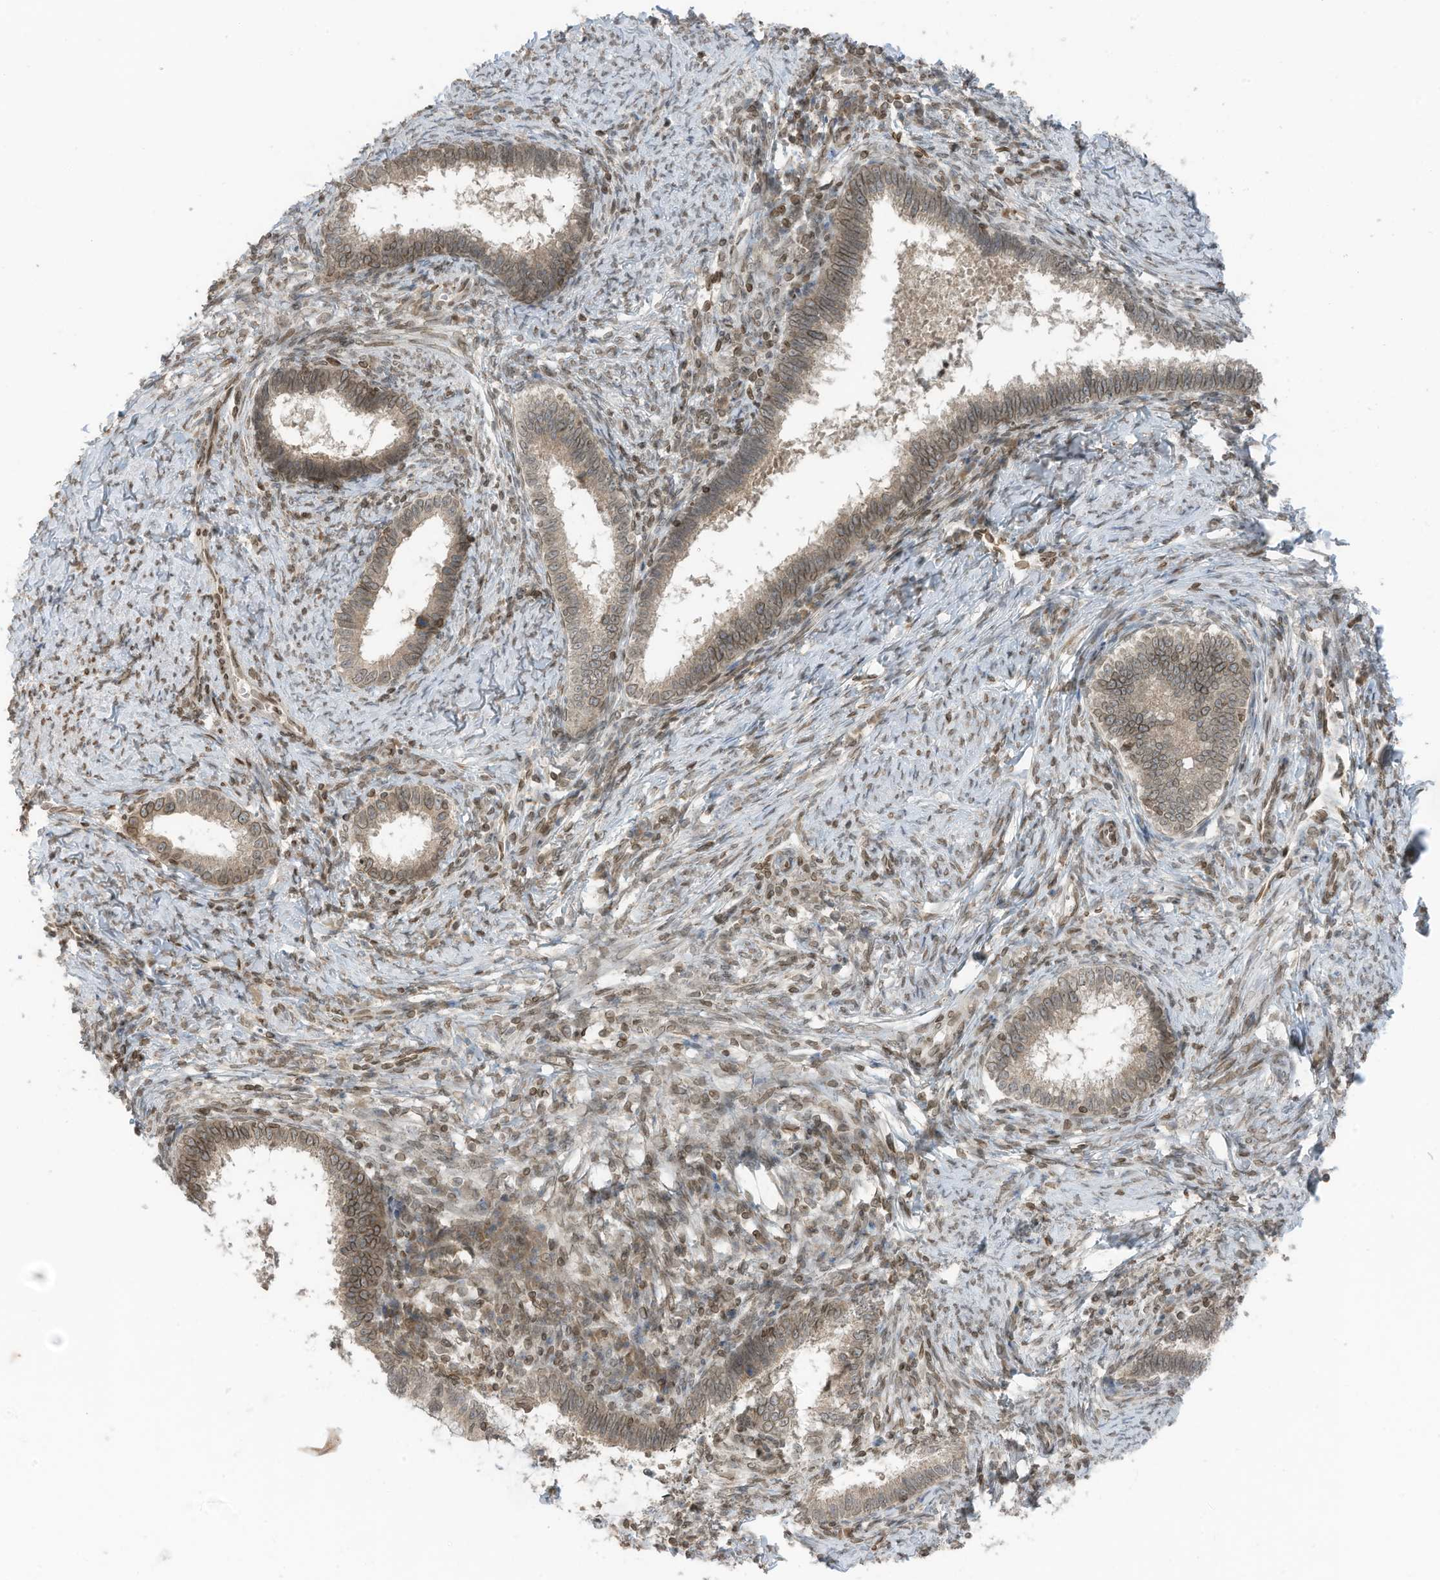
{"staining": {"intensity": "moderate", "quantity": "25%-75%", "location": "cytoplasmic/membranous,nuclear"}, "tissue": "cervical cancer", "cell_type": "Tumor cells", "image_type": "cancer", "snomed": [{"axis": "morphology", "description": "Adenocarcinoma, NOS"}, {"axis": "topography", "description": "Cervix"}], "caption": "This is a photomicrograph of immunohistochemistry (IHC) staining of cervical adenocarcinoma, which shows moderate staining in the cytoplasmic/membranous and nuclear of tumor cells.", "gene": "RABL3", "patient": {"sex": "female", "age": 36}}